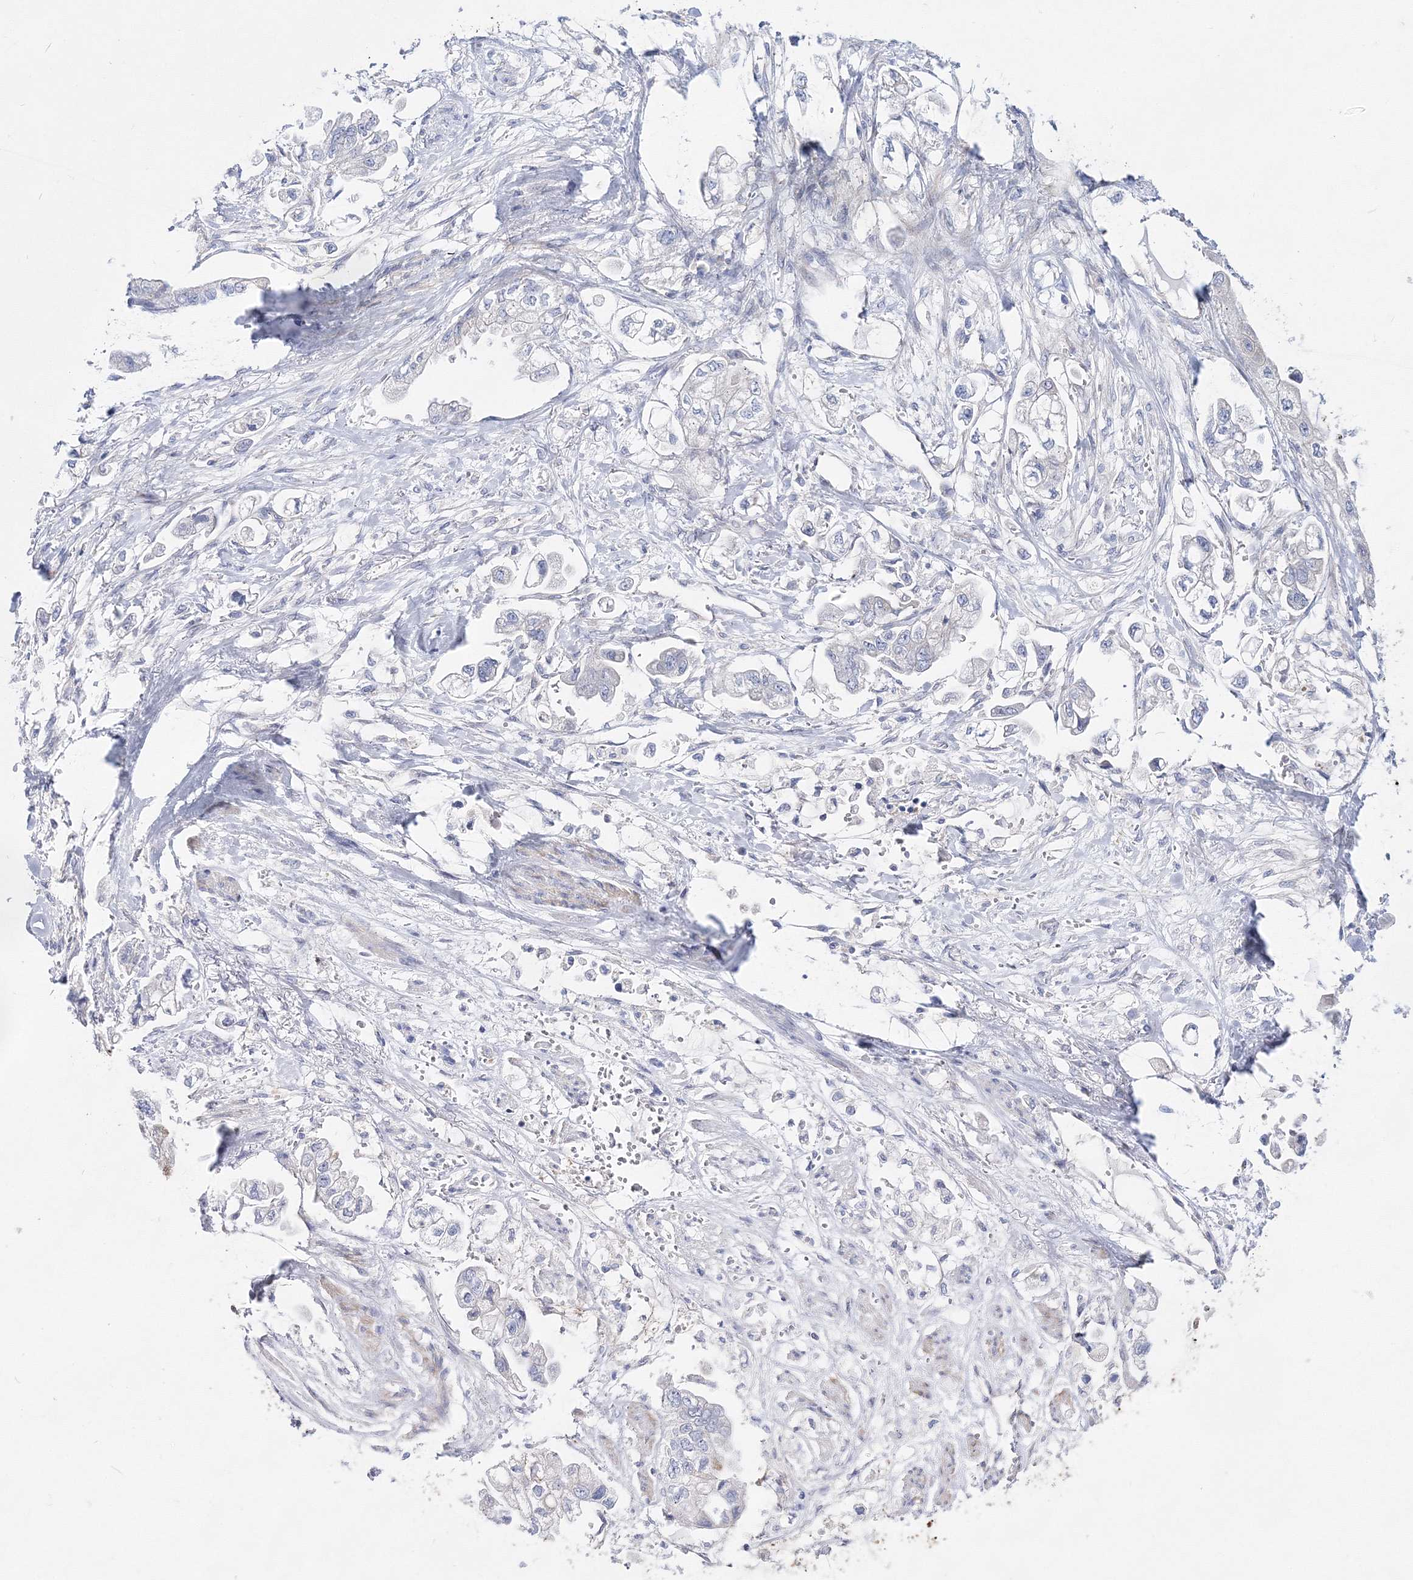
{"staining": {"intensity": "negative", "quantity": "none", "location": "none"}, "tissue": "stomach cancer", "cell_type": "Tumor cells", "image_type": "cancer", "snomed": [{"axis": "morphology", "description": "Adenocarcinoma, NOS"}, {"axis": "topography", "description": "Stomach"}], "caption": "This micrograph is of adenocarcinoma (stomach) stained with immunohistochemistry to label a protein in brown with the nuclei are counter-stained blue. There is no positivity in tumor cells.", "gene": "ARHGAP32", "patient": {"sex": "male", "age": 62}}